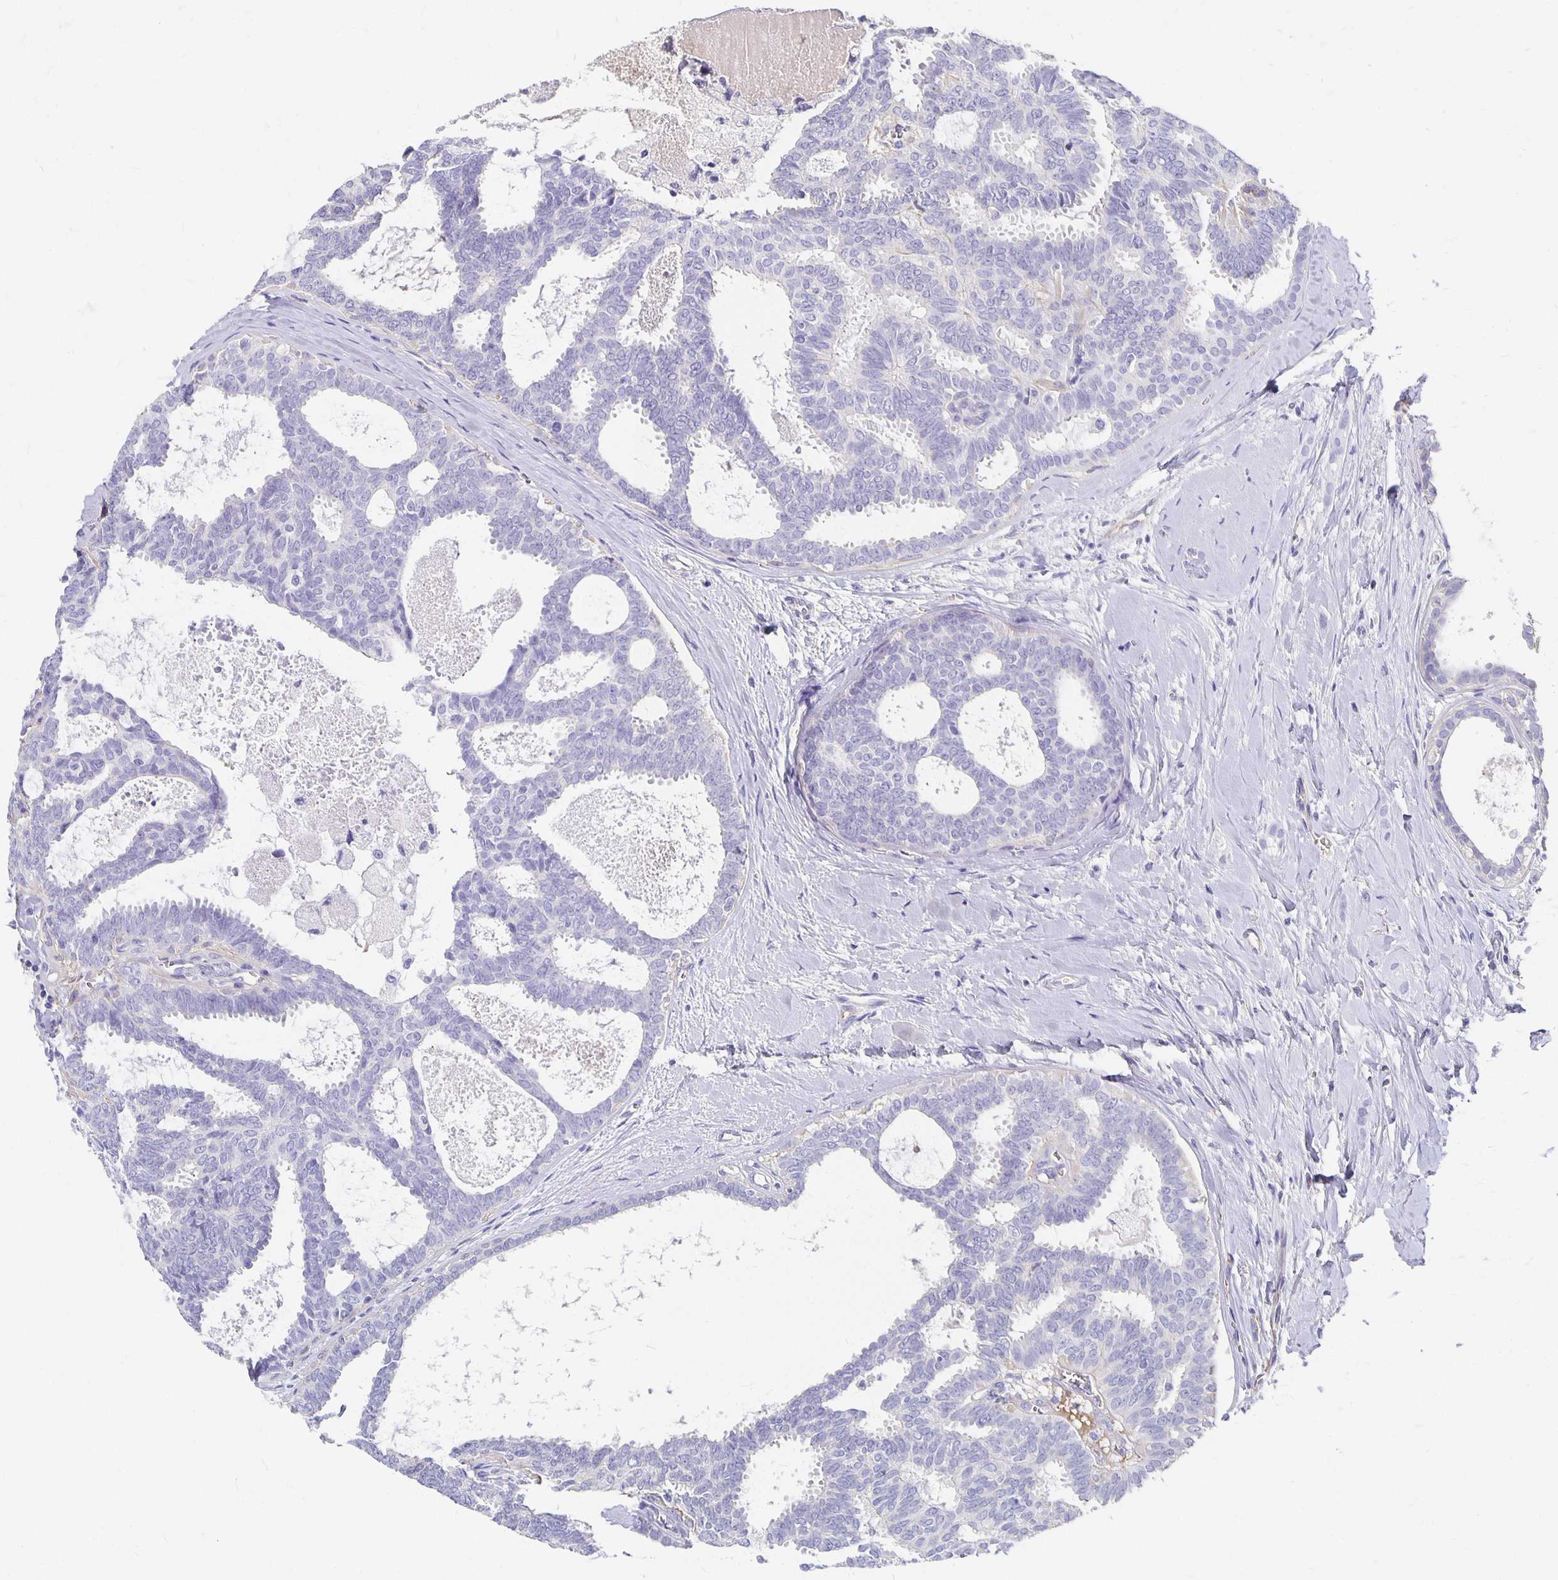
{"staining": {"intensity": "negative", "quantity": "none", "location": "none"}, "tissue": "breast cancer", "cell_type": "Tumor cells", "image_type": "cancer", "snomed": [{"axis": "morphology", "description": "Intraductal carcinoma, in situ"}, {"axis": "morphology", "description": "Duct carcinoma"}, {"axis": "morphology", "description": "Lobular carcinoma, in situ"}, {"axis": "topography", "description": "Breast"}], "caption": "Tumor cells show no significant protein expression in breast cancer (intraductal carcinoma,  in situ). The staining was performed using DAB to visualize the protein expression in brown, while the nuclei were stained in blue with hematoxylin (Magnification: 20x).", "gene": "APOB", "patient": {"sex": "female", "age": 44}}